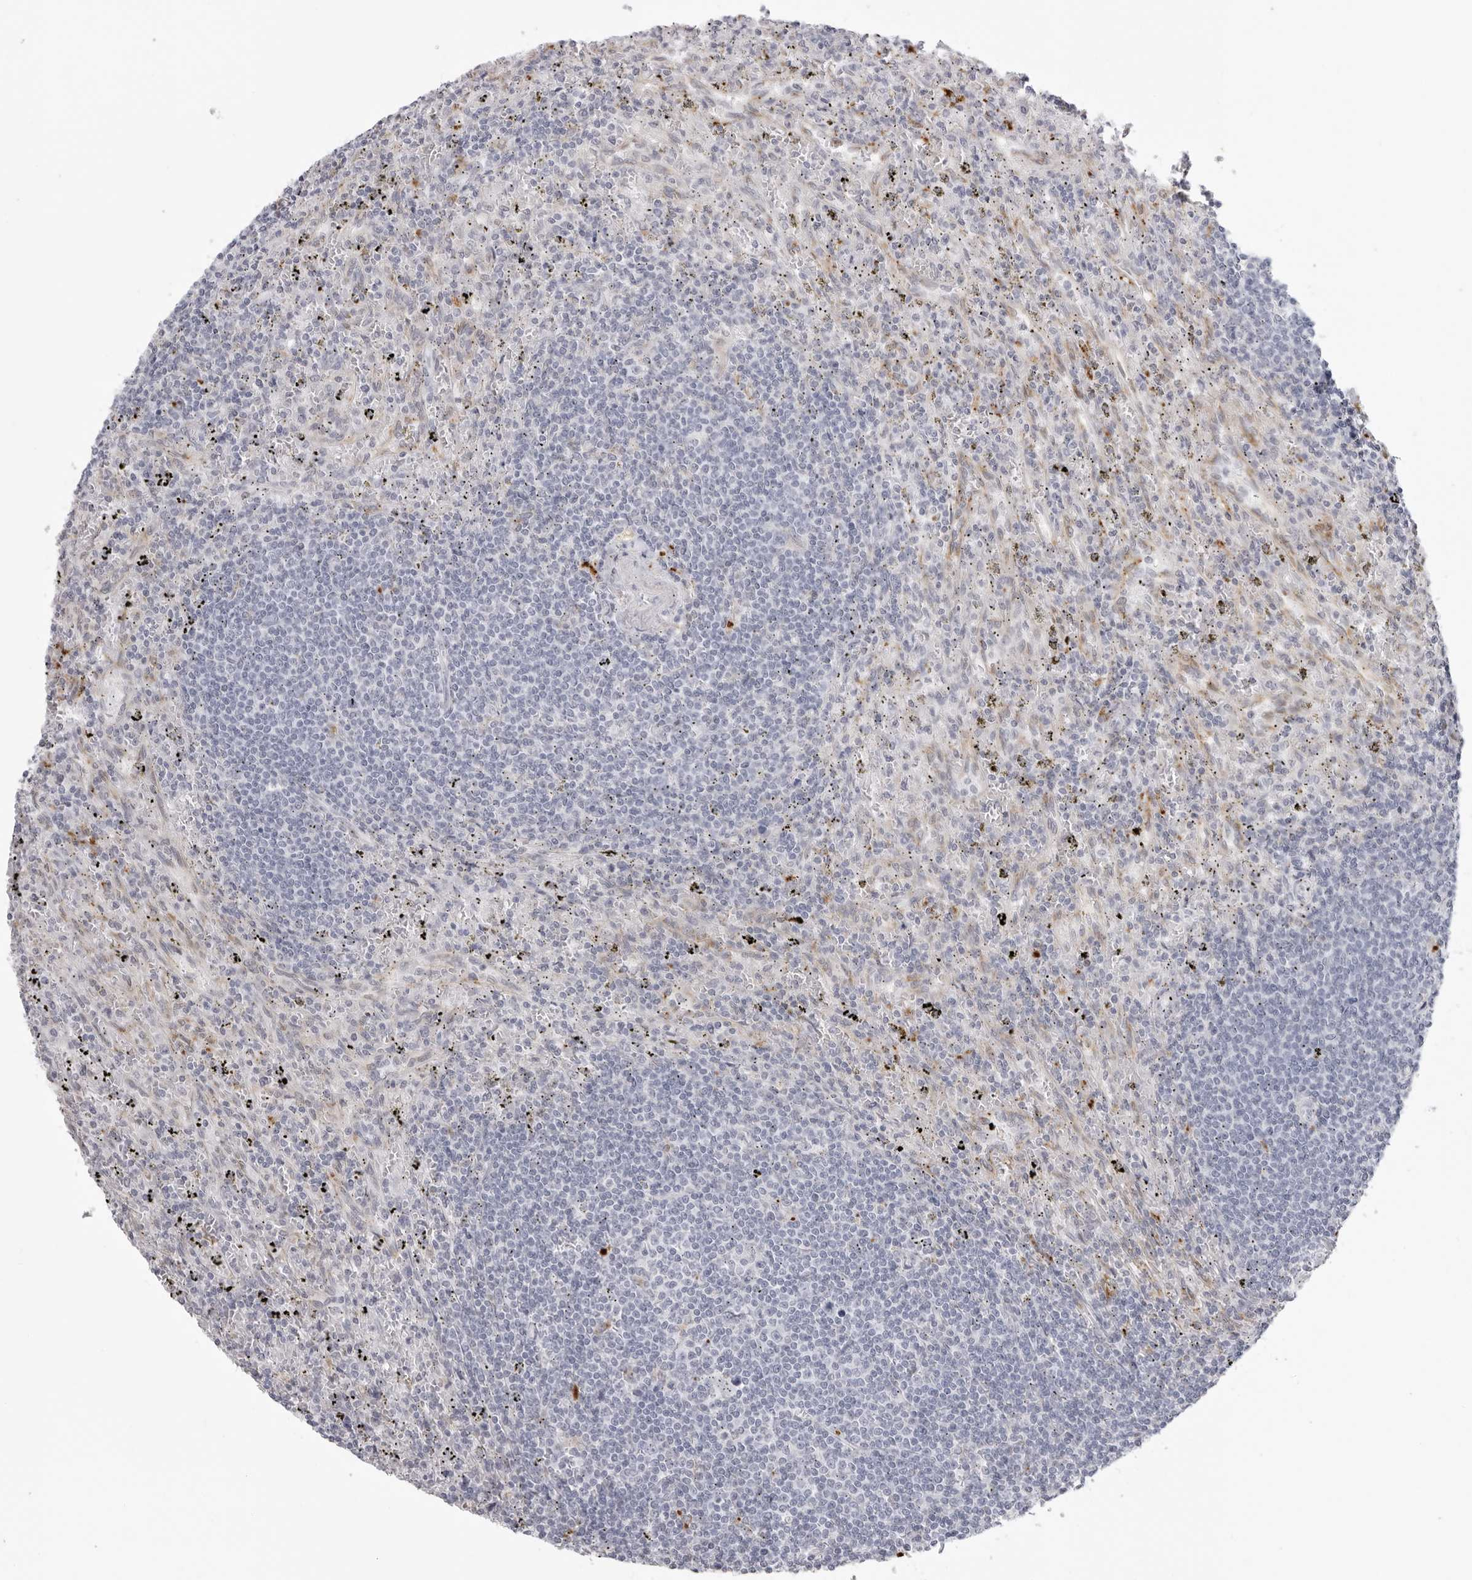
{"staining": {"intensity": "negative", "quantity": "none", "location": "none"}, "tissue": "lymphoma", "cell_type": "Tumor cells", "image_type": "cancer", "snomed": [{"axis": "morphology", "description": "Malignant lymphoma, non-Hodgkin's type, Low grade"}, {"axis": "topography", "description": "Spleen"}], "caption": "Immunohistochemistry of human malignant lymphoma, non-Hodgkin's type (low-grade) displays no staining in tumor cells.", "gene": "IL25", "patient": {"sex": "male", "age": 76}}